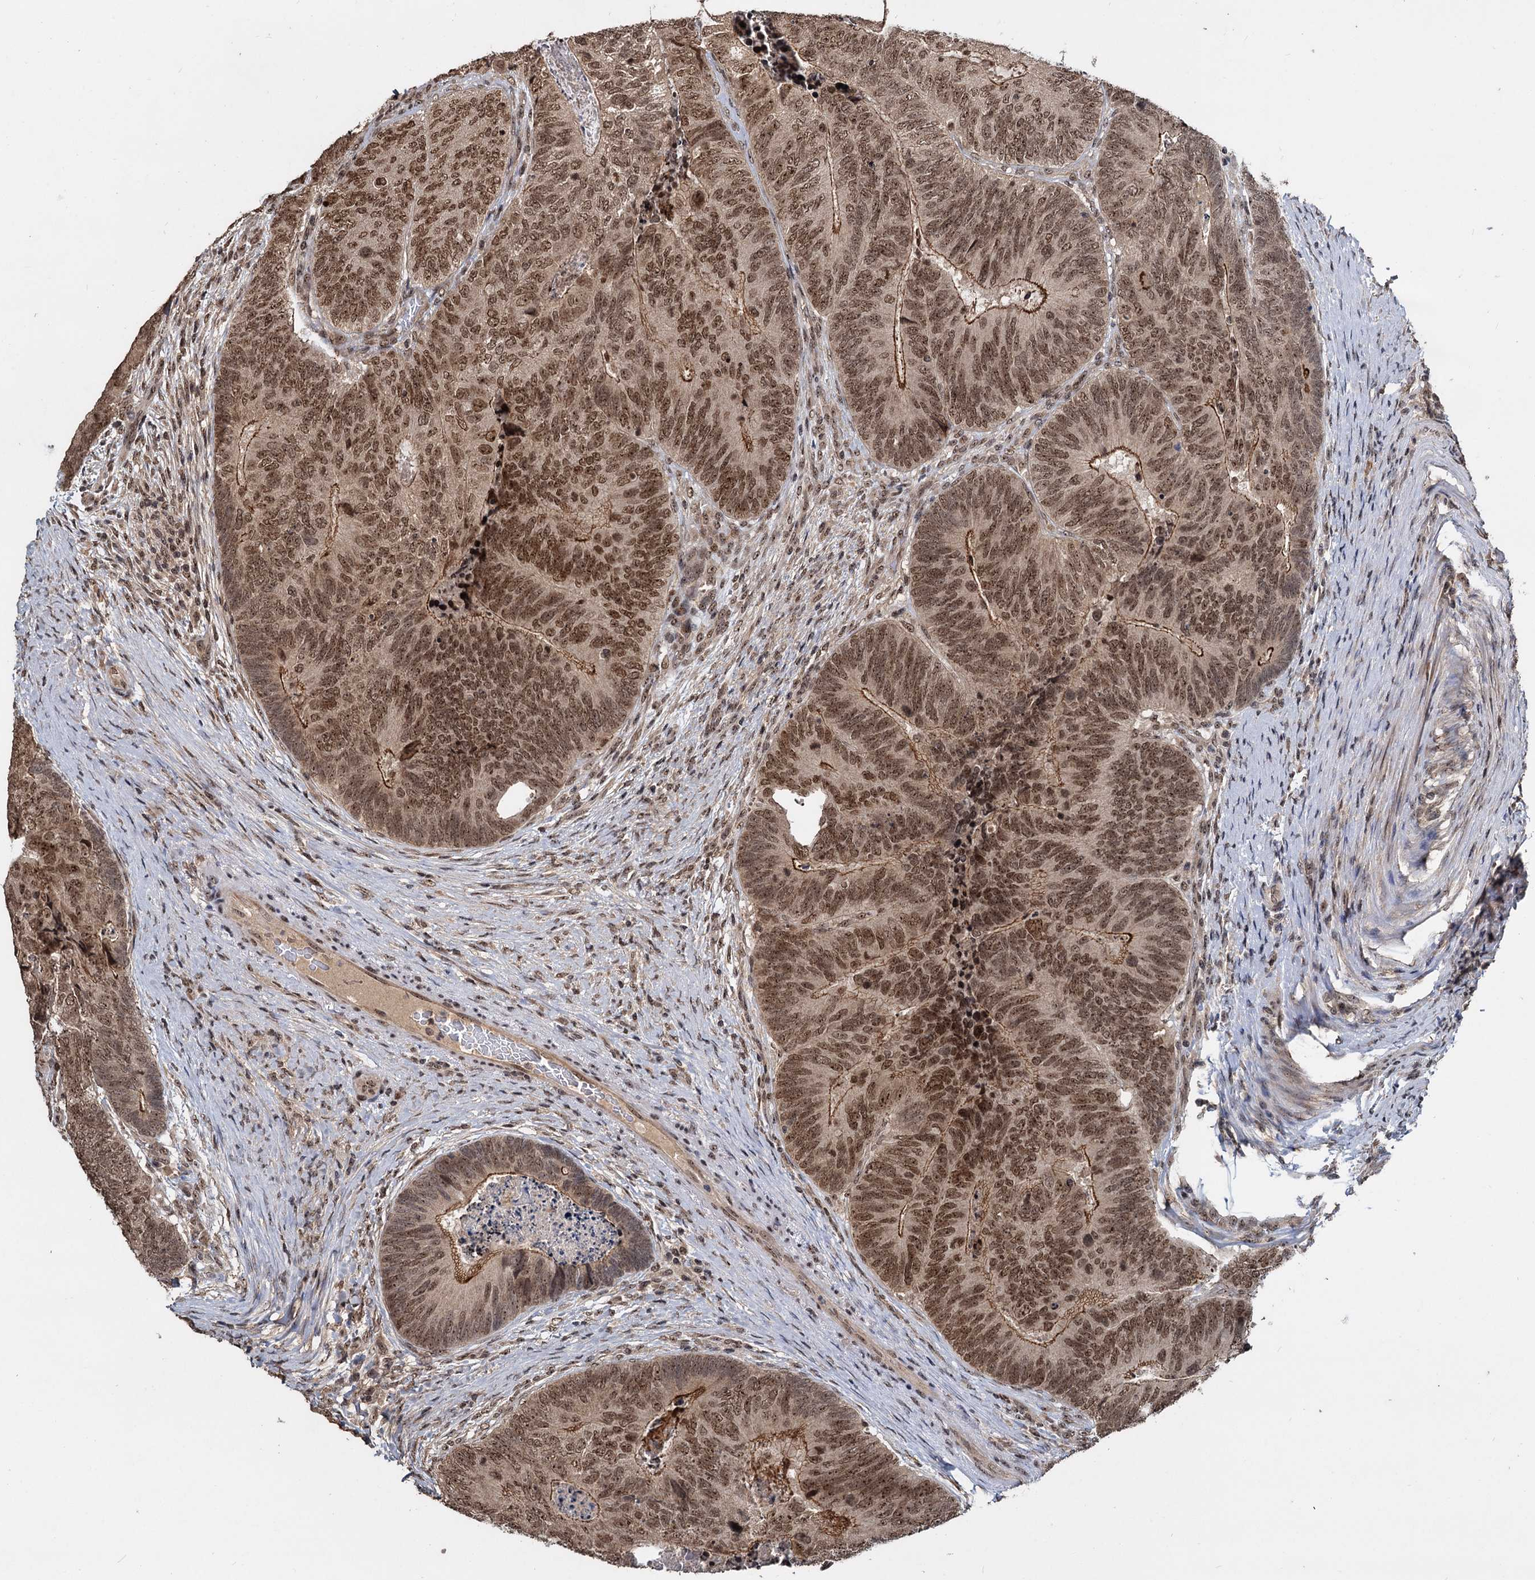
{"staining": {"intensity": "moderate", "quantity": ">75%", "location": "cytoplasmic/membranous,nuclear"}, "tissue": "colorectal cancer", "cell_type": "Tumor cells", "image_type": "cancer", "snomed": [{"axis": "morphology", "description": "Adenocarcinoma, NOS"}, {"axis": "topography", "description": "Colon"}], "caption": "Immunohistochemistry (IHC) (DAB) staining of adenocarcinoma (colorectal) exhibits moderate cytoplasmic/membranous and nuclear protein positivity in about >75% of tumor cells.", "gene": "FAM216B", "patient": {"sex": "female", "age": 67}}